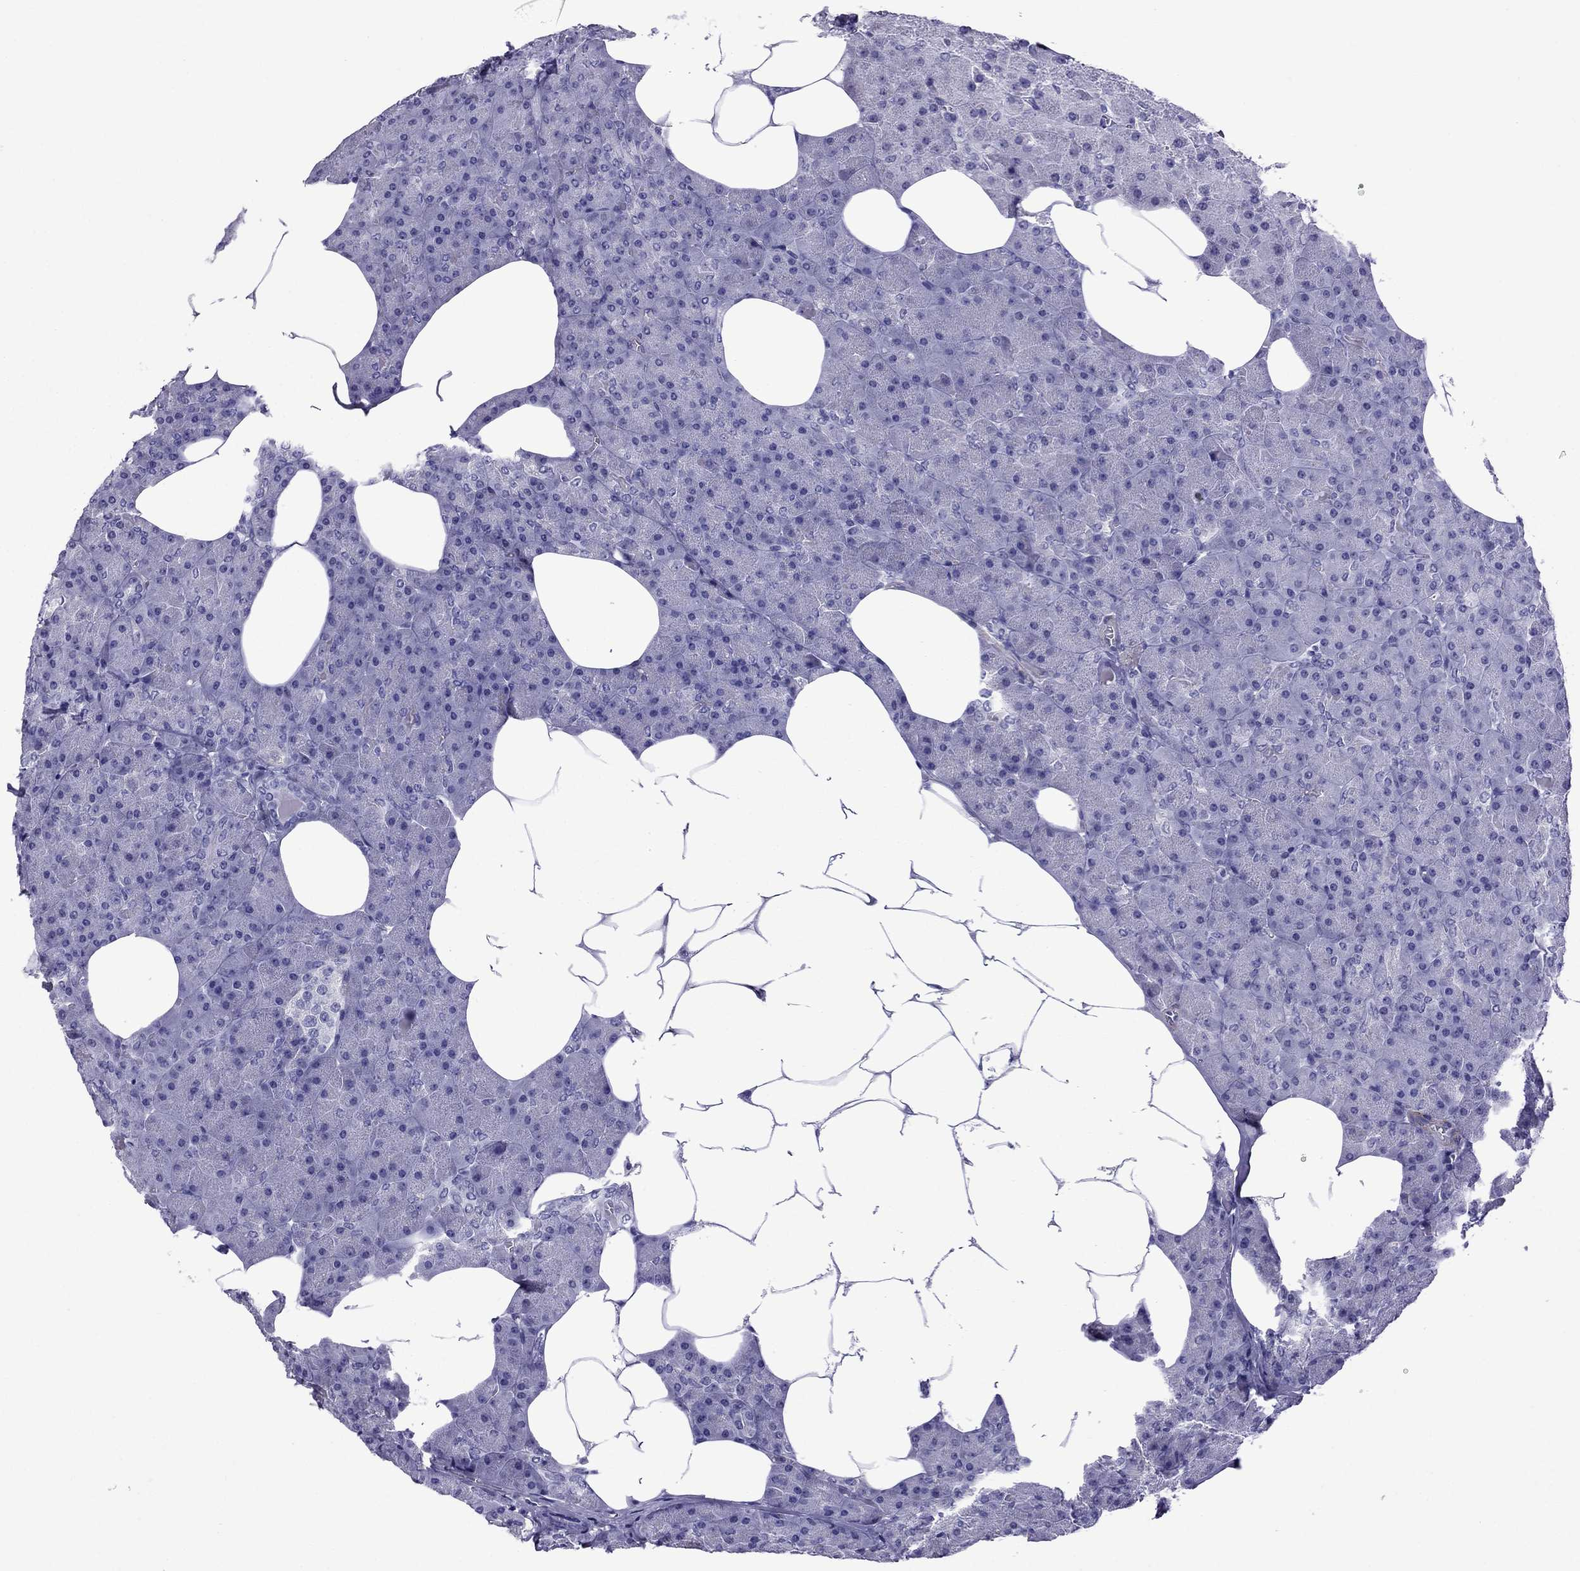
{"staining": {"intensity": "negative", "quantity": "none", "location": "none"}, "tissue": "pancreas", "cell_type": "Exocrine glandular cells", "image_type": "normal", "snomed": [{"axis": "morphology", "description": "Normal tissue, NOS"}, {"axis": "topography", "description": "Pancreas"}], "caption": "Photomicrograph shows no significant protein expression in exocrine glandular cells of normal pancreas. Nuclei are stained in blue.", "gene": "CHRNA5", "patient": {"sex": "female", "age": 45}}